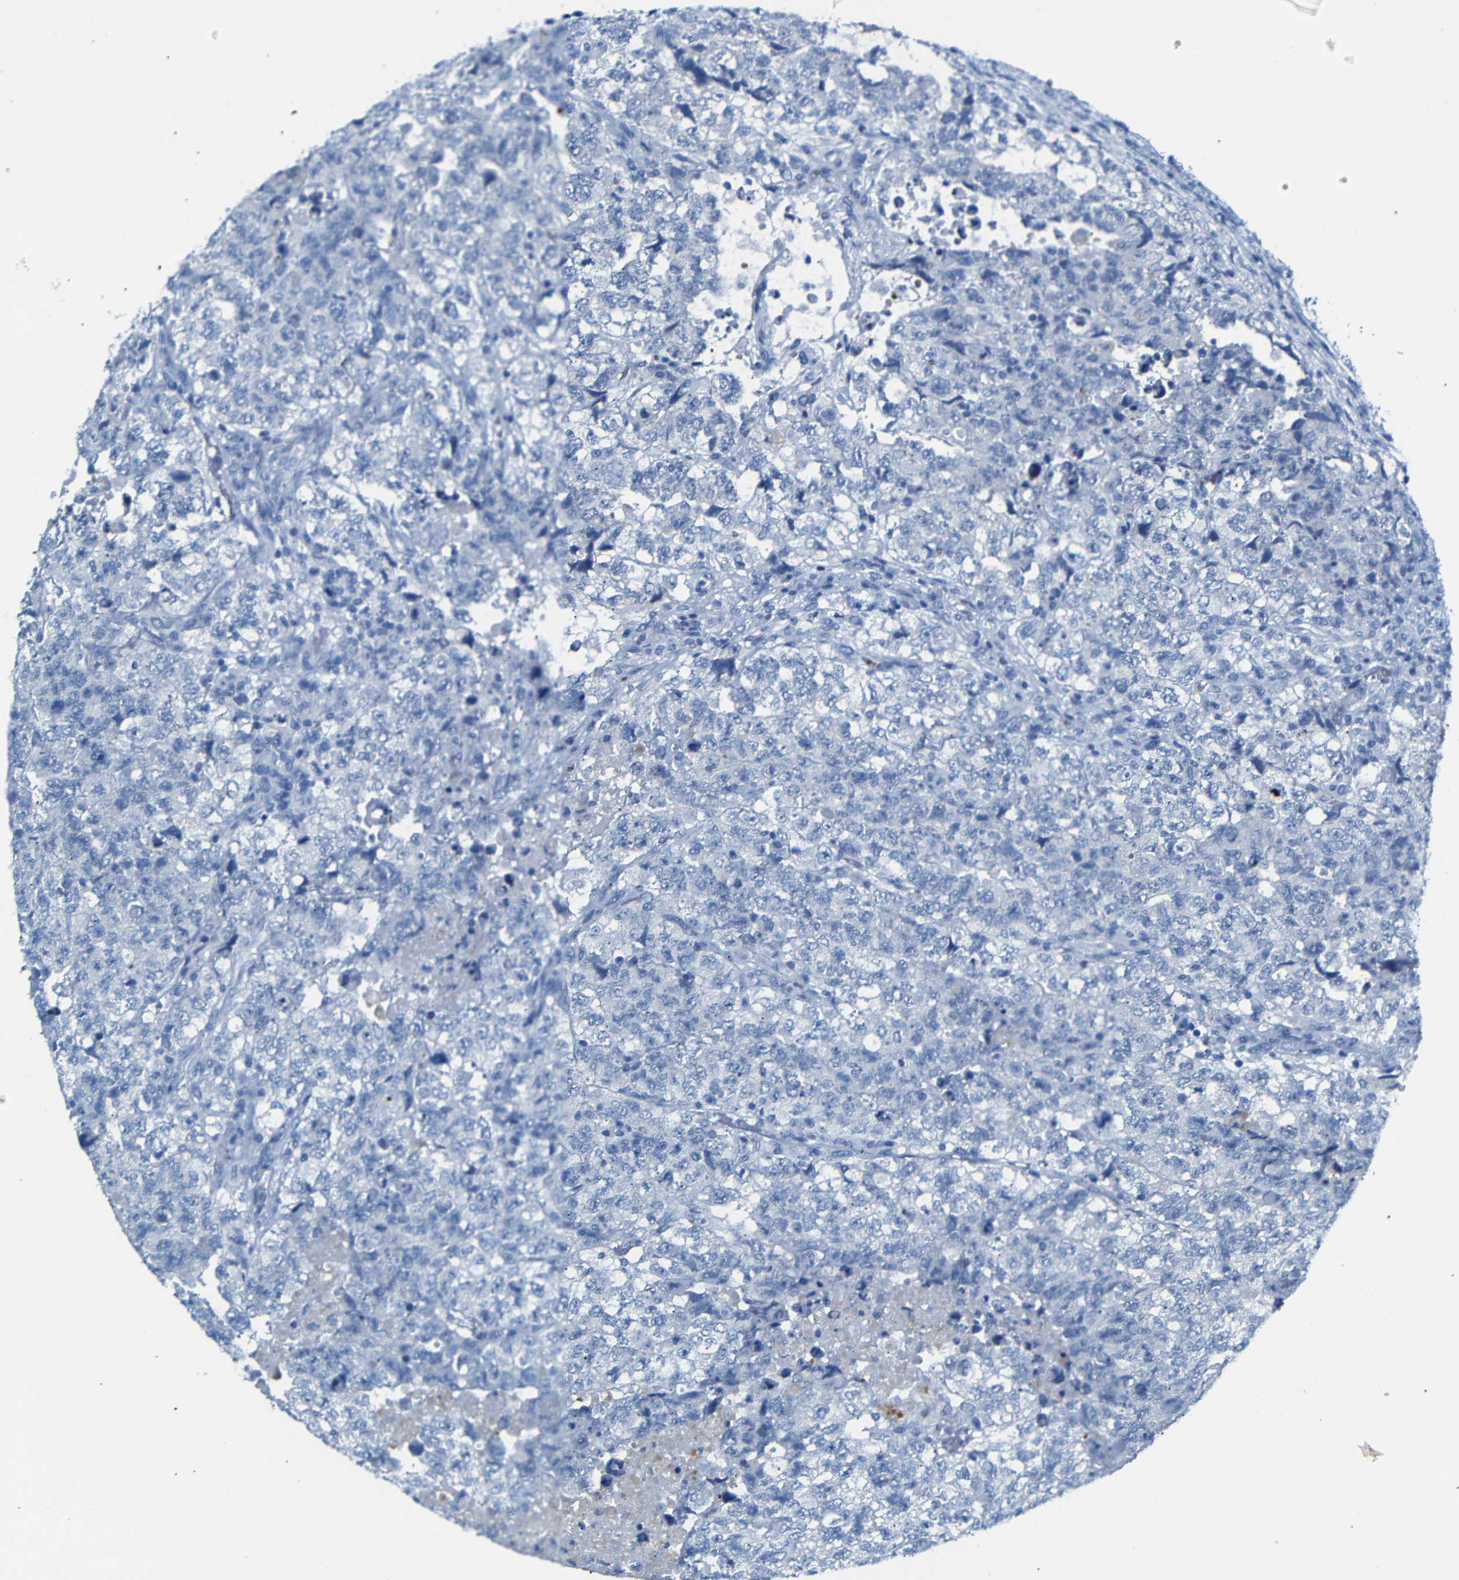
{"staining": {"intensity": "negative", "quantity": "none", "location": "none"}, "tissue": "testis cancer", "cell_type": "Tumor cells", "image_type": "cancer", "snomed": [{"axis": "morphology", "description": "Carcinoma, Embryonal, NOS"}, {"axis": "topography", "description": "Testis"}], "caption": "High power microscopy histopathology image of an immunohistochemistry (IHC) photomicrograph of testis embryonal carcinoma, revealing no significant positivity in tumor cells.", "gene": "ERVMER34-1", "patient": {"sex": "male", "age": 36}}